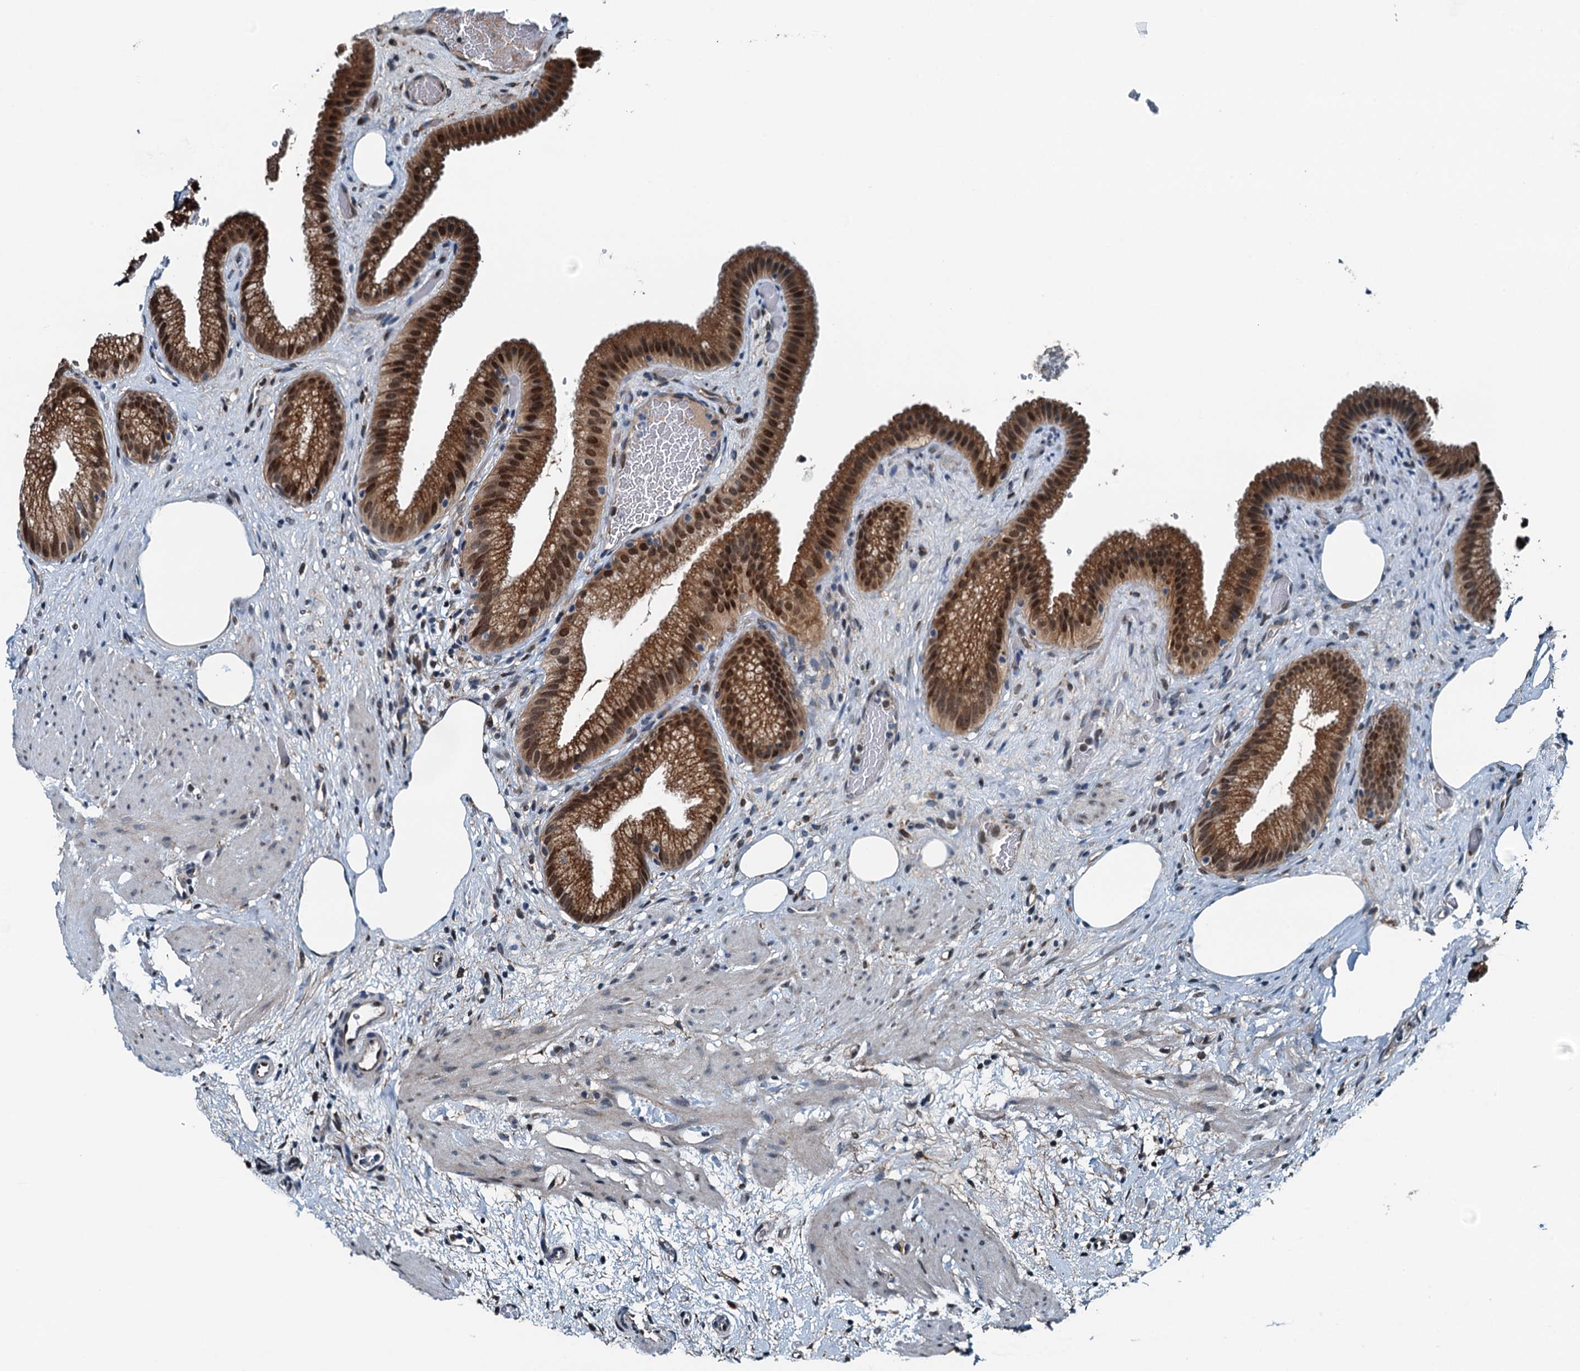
{"staining": {"intensity": "strong", "quantity": ">75%", "location": "cytoplasmic/membranous,nuclear"}, "tissue": "gallbladder", "cell_type": "Glandular cells", "image_type": "normal", "snomed": [{"axis": "morphology", "description": "Normal tissue, NOS"}, {"axis": "morphology", "description": "Inflammation, NOS"}, {"axis": "topography", "description": "Gallbladder"}], "caption": "A micrograph of human gallbladder stained for a protein demonstrates strong cytoplasmic/membranous,nuclear brown staining in glandular cells.", "gene": "TAMALIN", "patient": {"sex": "male", "age": 51}}